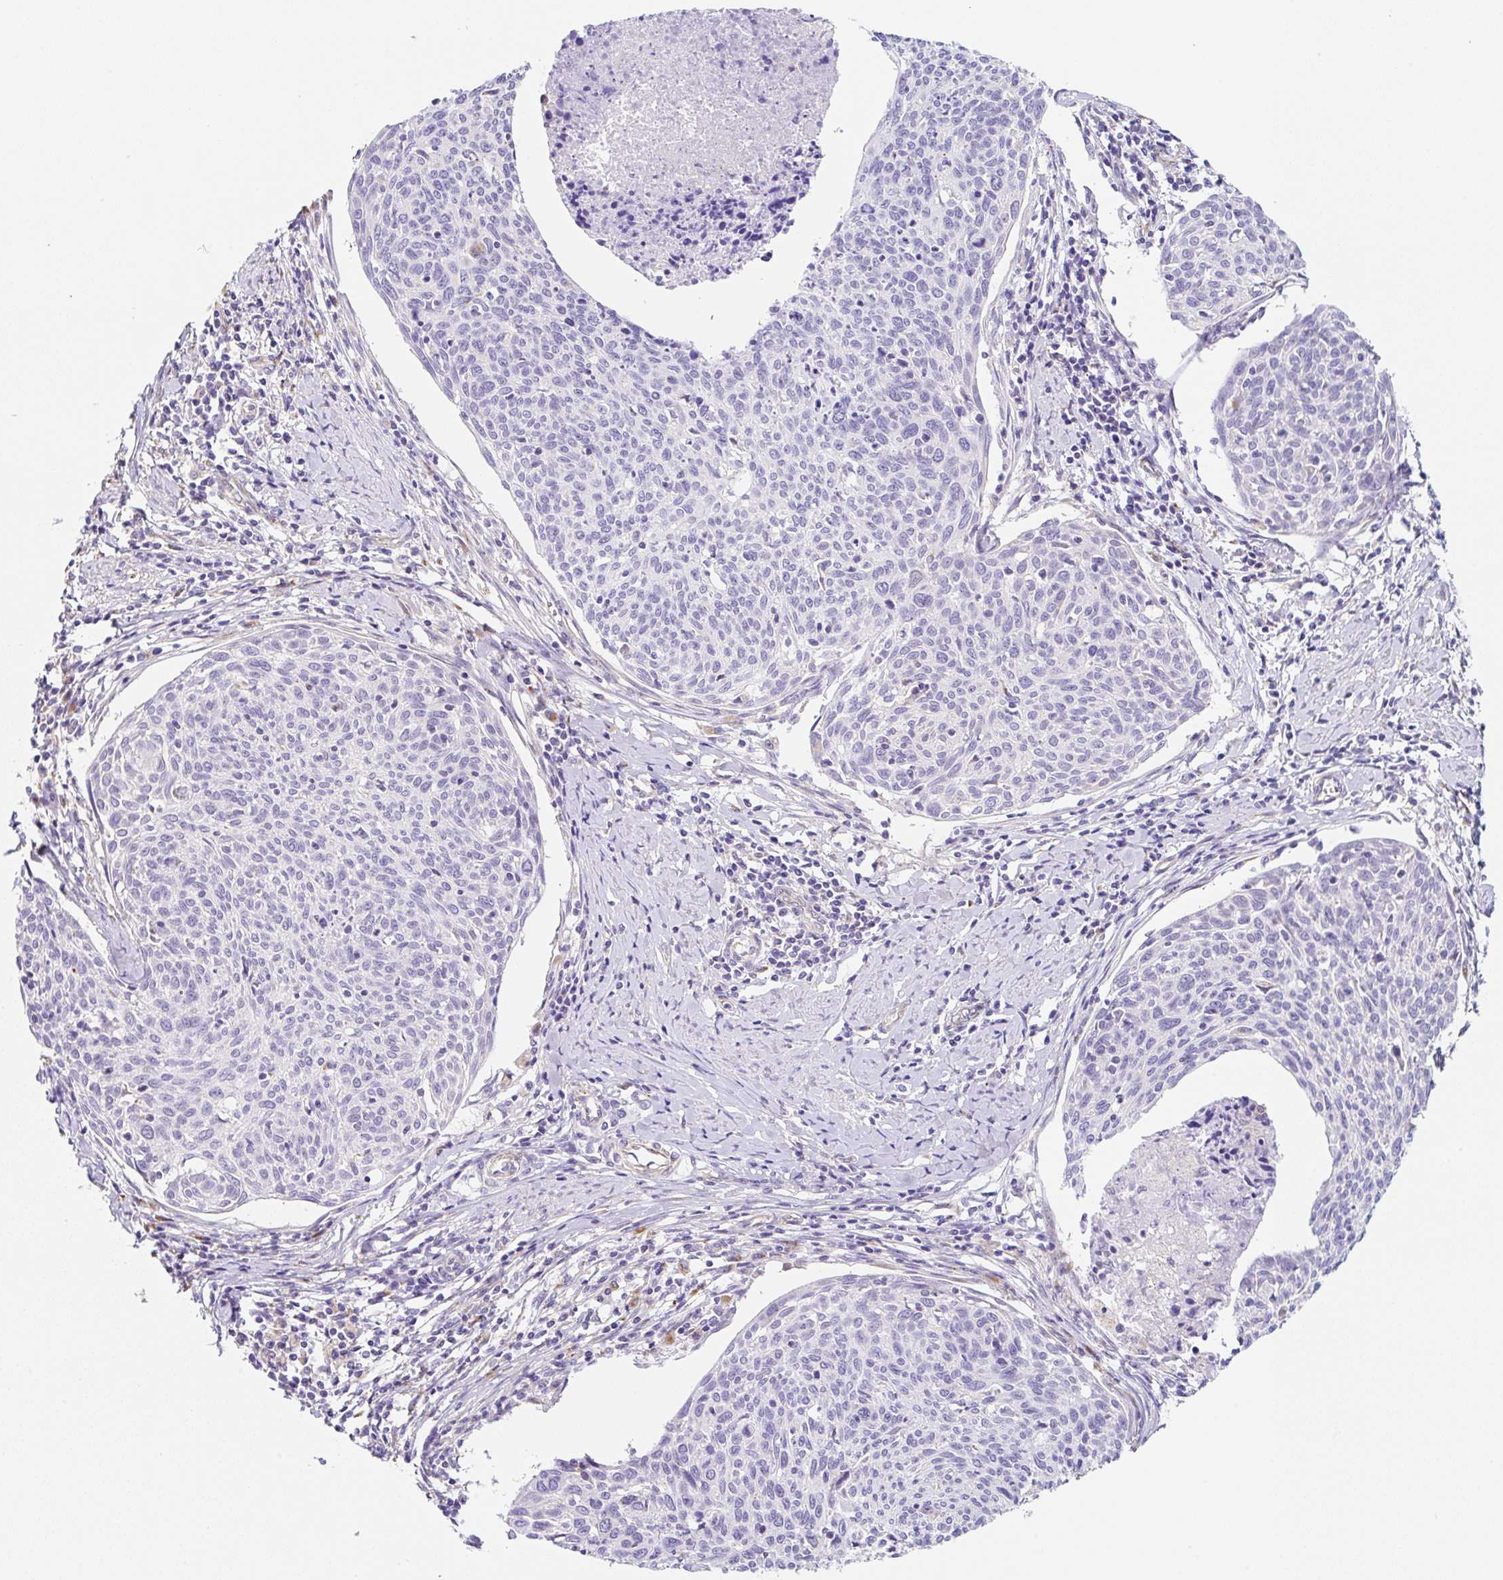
{"staining": {"intensity": "negative", "quantity": "none", "location": "none"}, "tissue": "cervical cancer", "cell_type": "Tumor cells", "image_type": "cancer", "snomed": [{"axis": "morphology", "description": "Squamous cell carcinoma, NOS"}, {"axis": "topography", "description": "Cervix"}], "caption": "This is a histopathology image of immunohistochemistry staining of squamous cell carcinoma (cervical), which shows no expression in tumor cells.", "gene": "DKK4", "patient": {"sex": "female", "age": 49}}